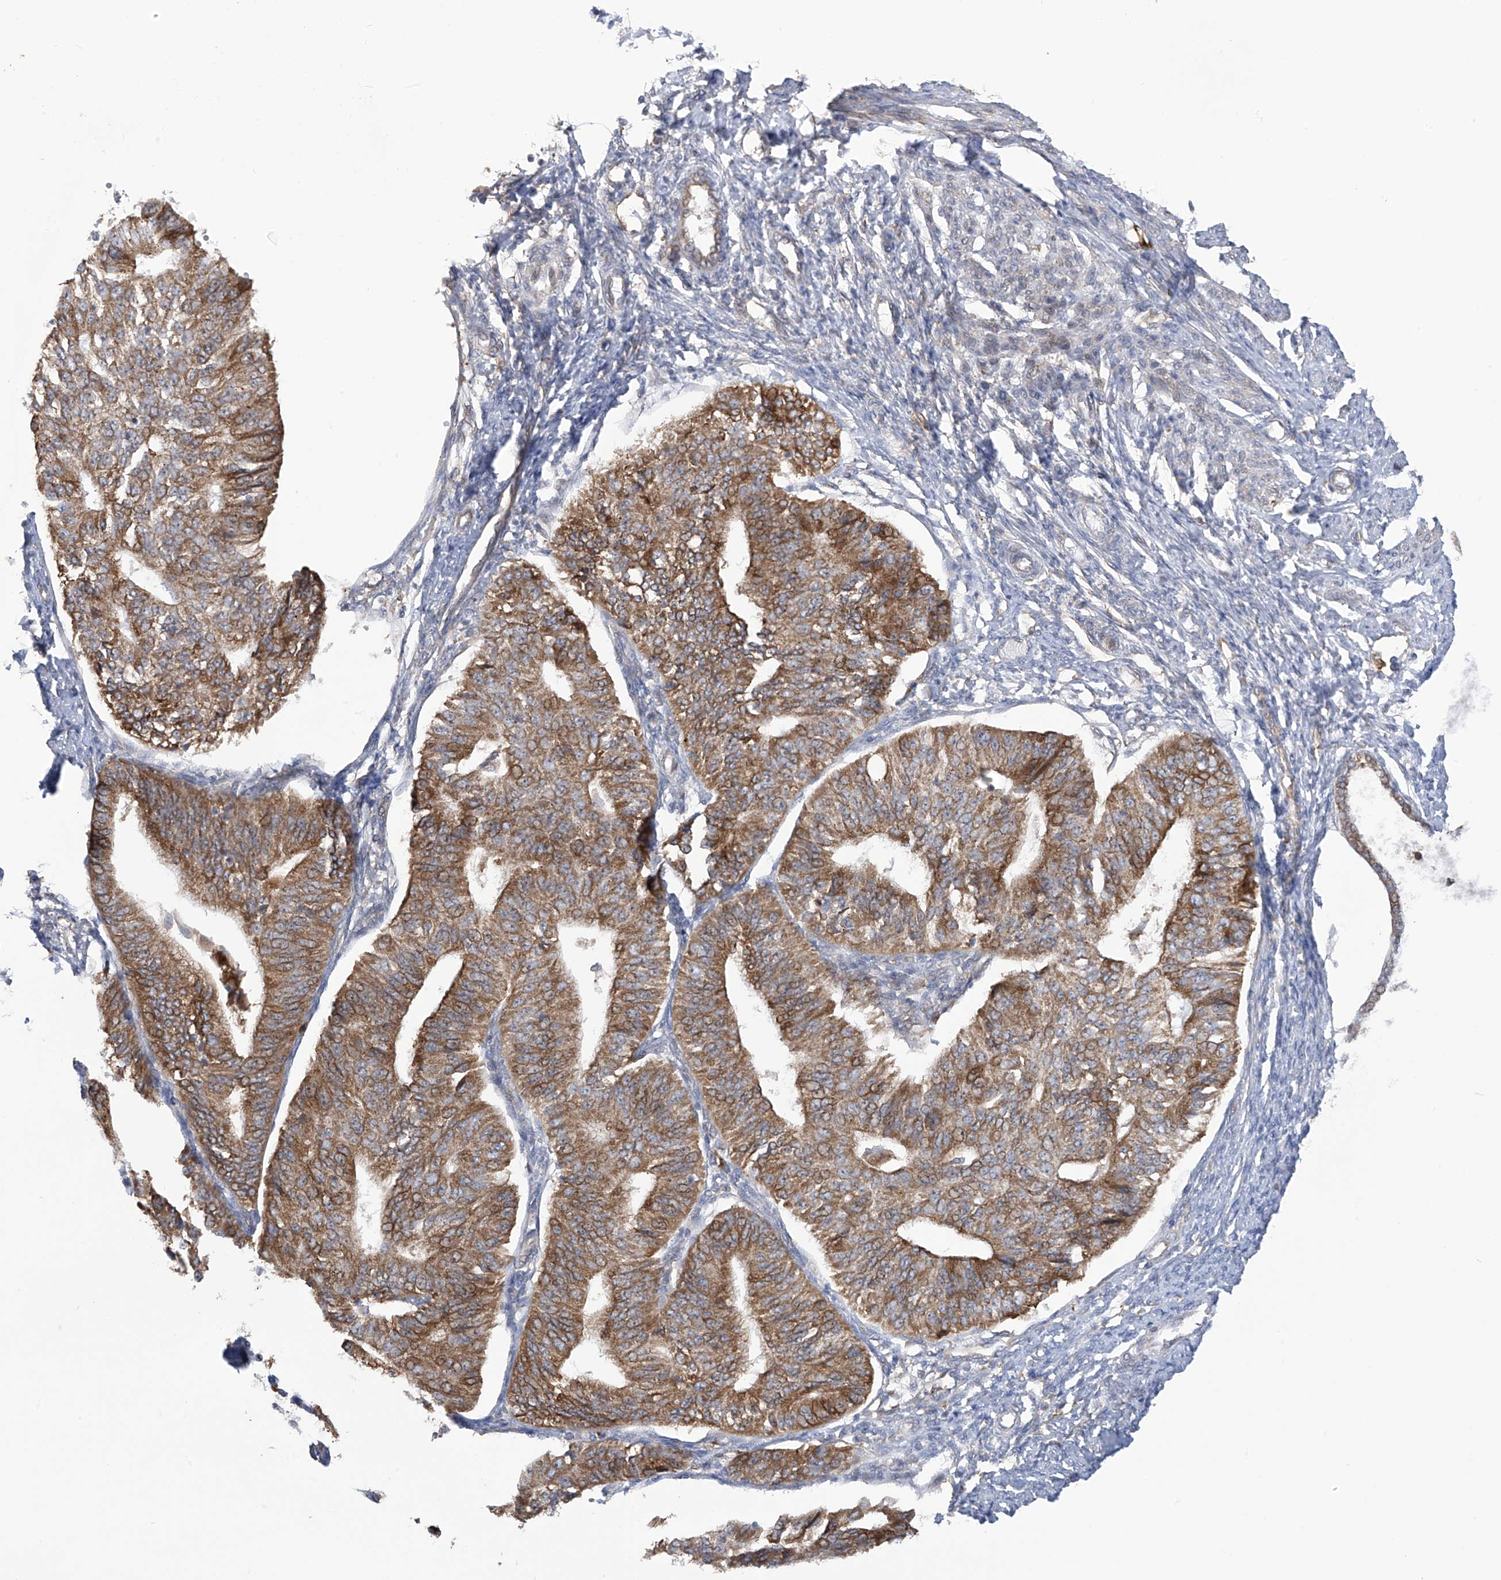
{"staining": {"intensity": "moderate", "quantity": "25%-75%", "location": "cytoplasmic/membranous"}, "tissue": "endometrial cancer", "cell_type": "Tumor cells", "image_type": "cancer", "snomed": [{"axis": "morphology", "description": "Adenocarcinoma, NOS"}, {"axis": "topography", "description": "Endometrium"}], "caption": "IHC of endometrial cancer displays medium levels of moderate cytoplasmic/membranous expression in about 25%-75% of tumor cells.", "gene": "KIAA1522", "patient": {"sex": "female", "age": 32}}